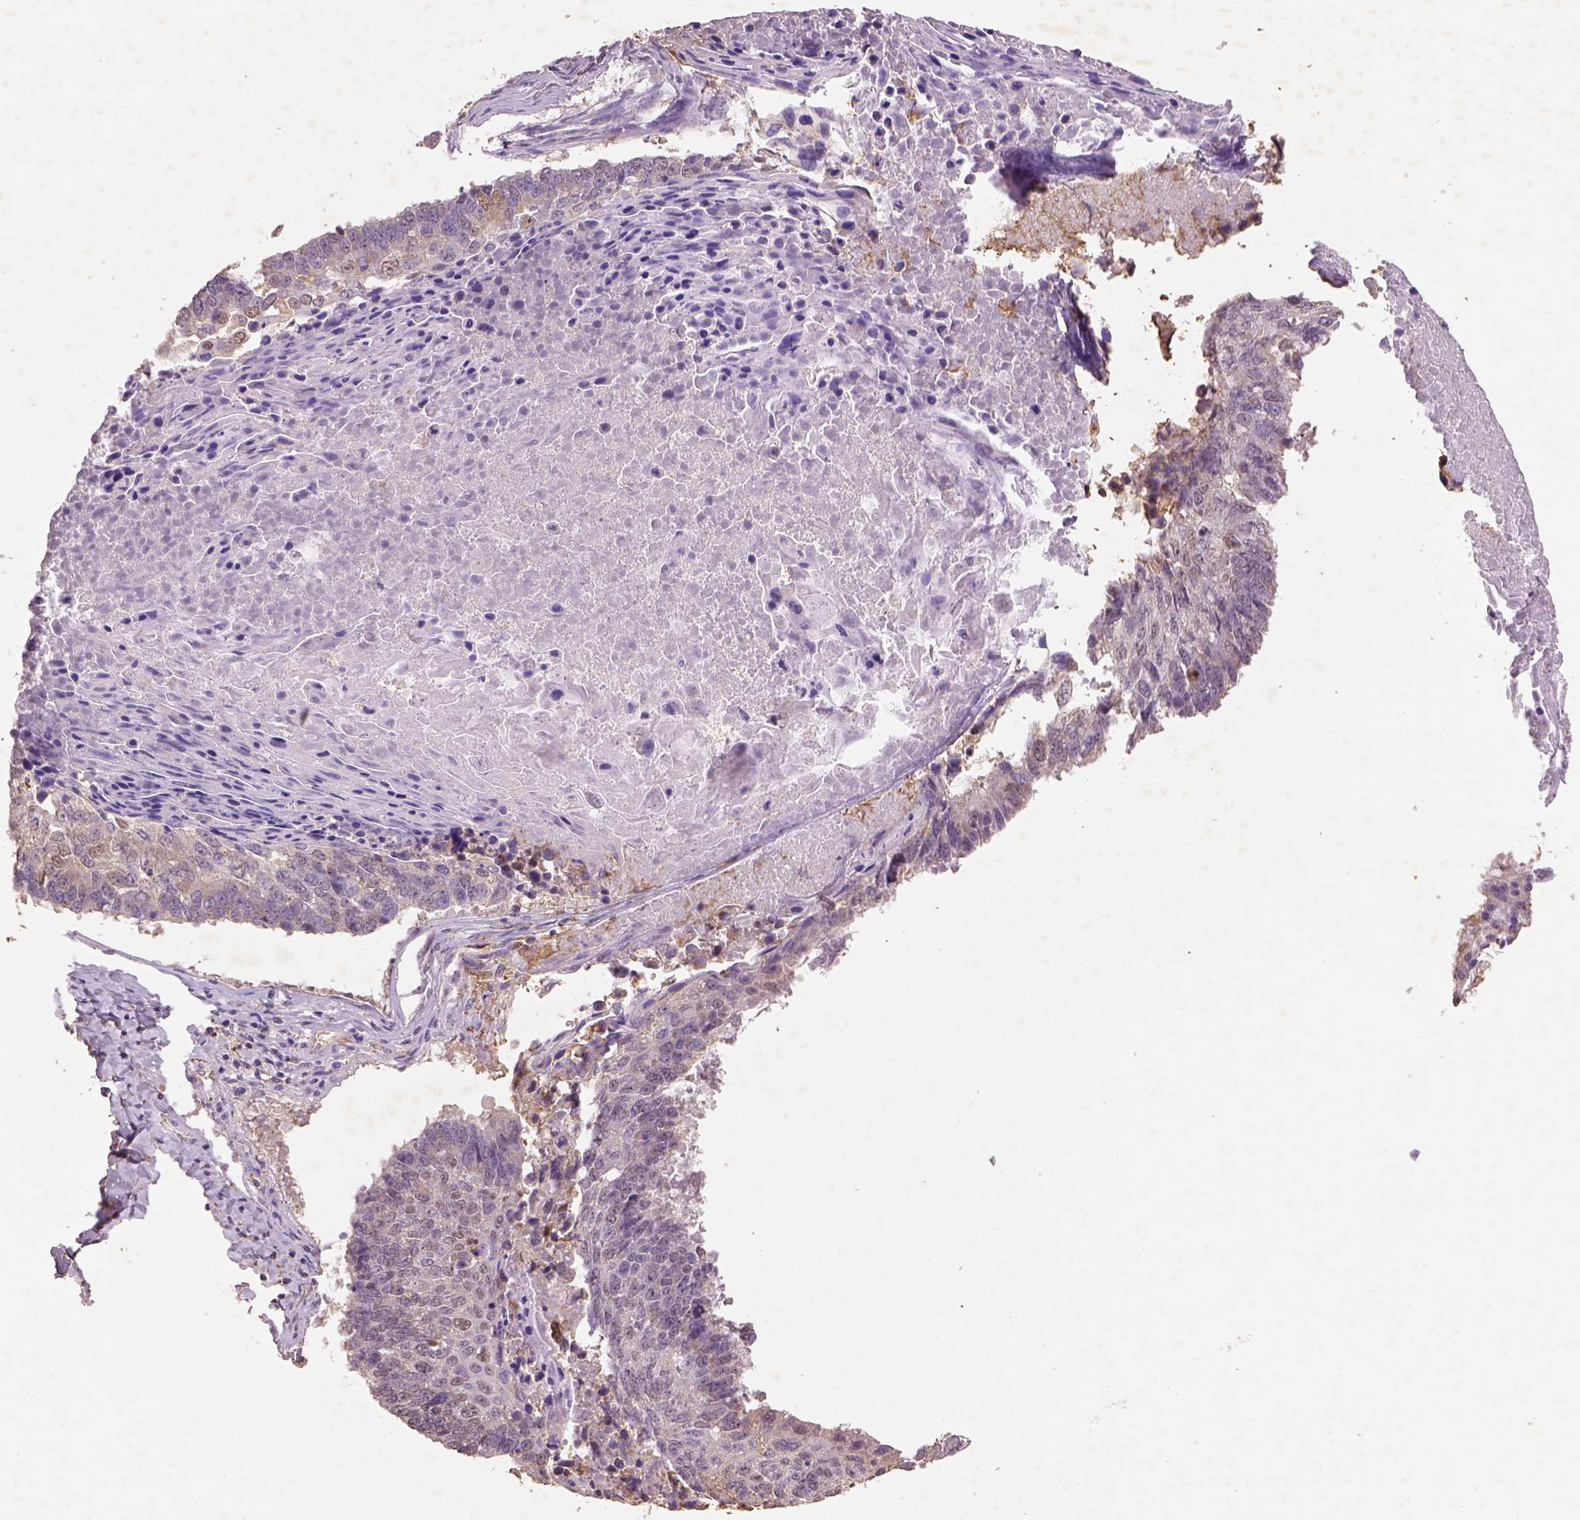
{"staining": {"intensity": "negative", "quantity": "none", "location": "none"}, "tissue": "lung cancer", "cell_type": "Tumor cells", "image_type": "cancer", "snomed": [{"axis": "morphology", "description": "Squamous cell carcinoma, NOS"}, {"axis": "topography", "description": "Lung"}], "caption": "Human squamous cell carcinoma (lung) stained for a protein using IHC exhibits no expression in tumor cells.", "gene": "AP2B1", "patient": {"sex": "male", "age": 73}}